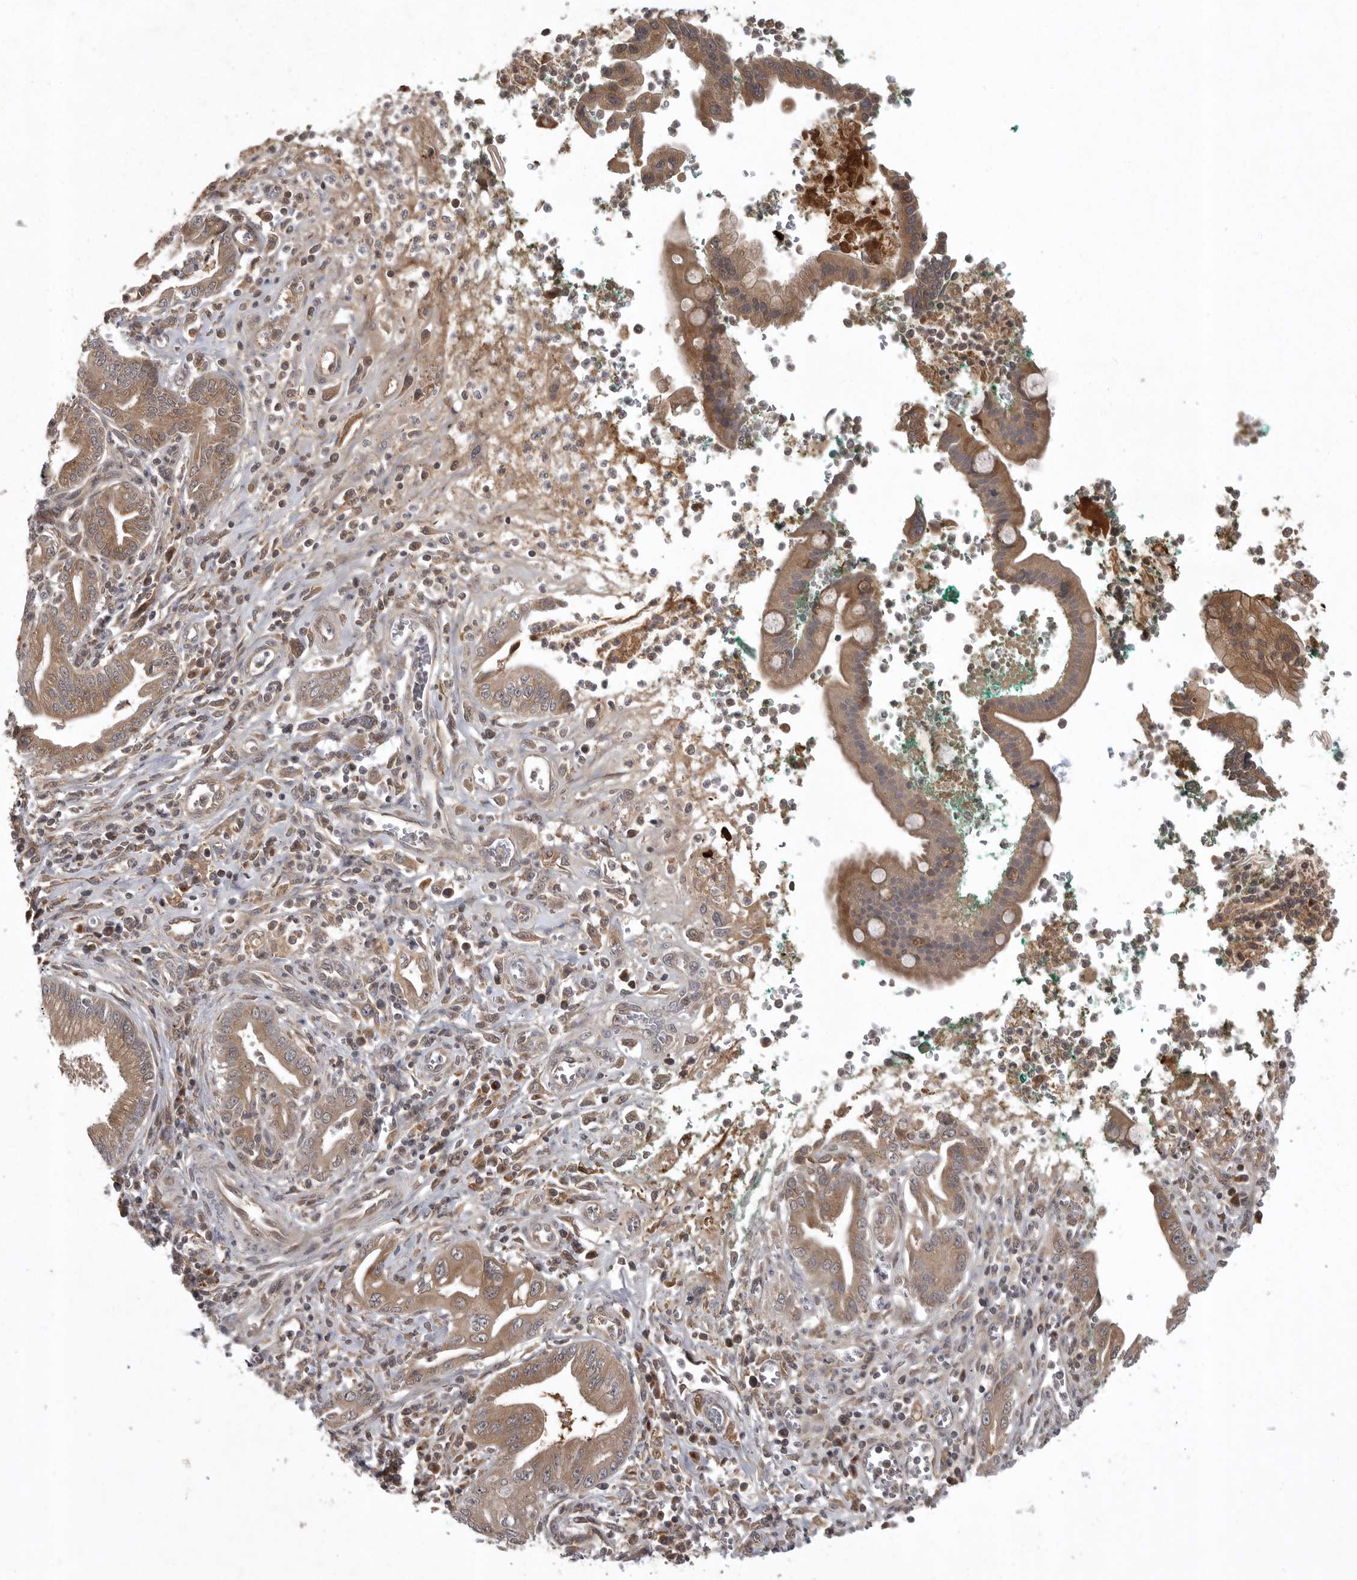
{"staining": {"intensity": "moderate", "quantity": ">75%", "location": "cytoplasmic/membranous"}, "tissue": "pancreatic cancer", "cell_type": "Tumor cells", "image_type": "cancer", "snomed": [{"axis": "morphology", "description": "Adenocarcinoma, NOS"}, {"axis": "topography", "description": "Pancreas"}], "caption": "The photomicrograph displays a brown stain indicating the presence of a protein in the cytoplasmic/membranous of tumor cells in pancreatic cancer.", "gene": "GPR31", "patient": {"sex": "male", "age": 78}}